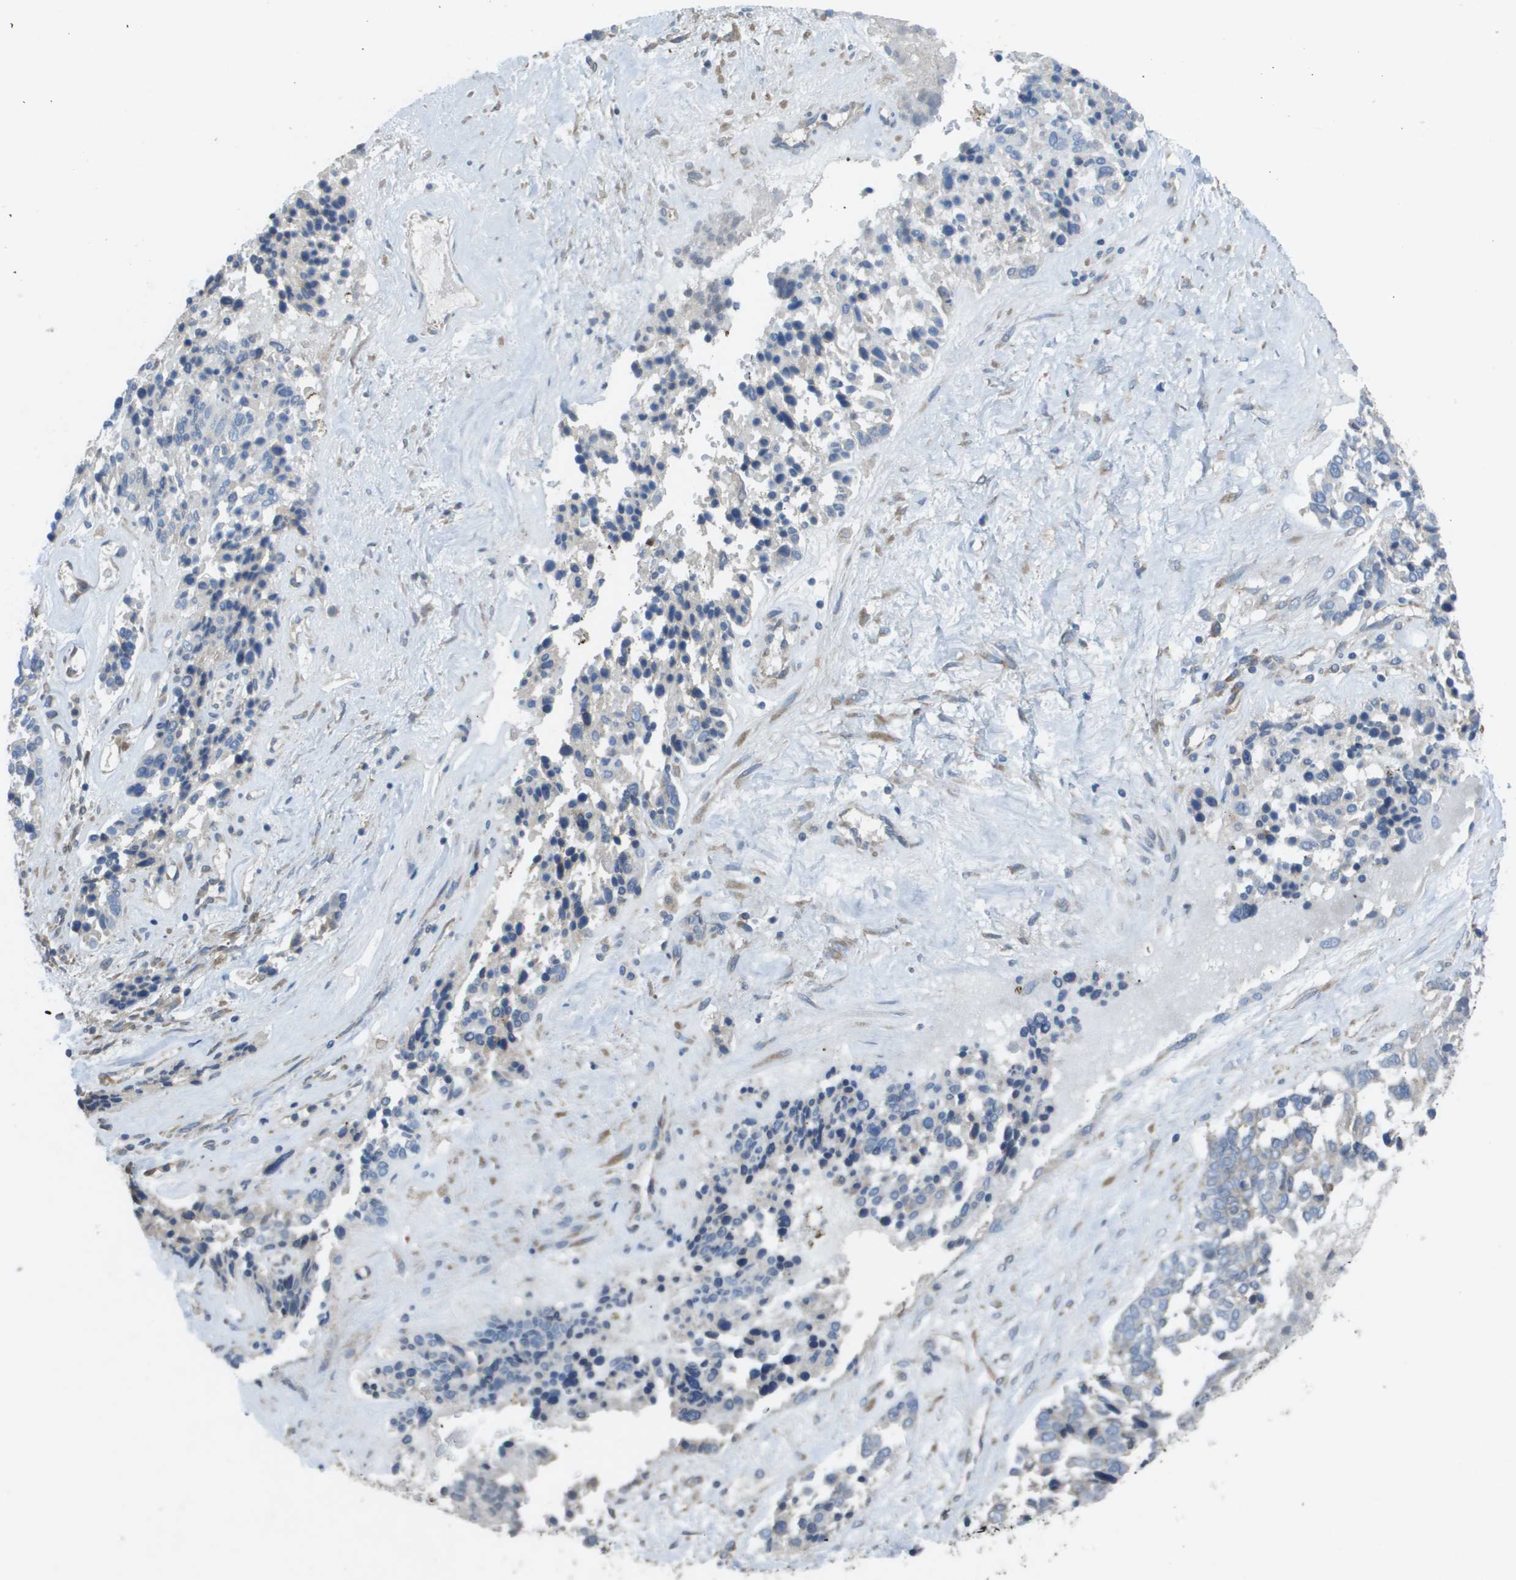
{"staining": {"intensity": "negative", "quantity": "none", "location": "none"}, "tissue": "ovarian cancer", "cell_type": "Tumor cells", "image_type": "cancer", "snomed": [{"axis": "morphology", "description": "Cystadenocarcinoma, serous, NOS"}, {"axis": "topography", "description": "Ovary"}], "caption": "Image shows no protein positivity in tumor cells of ovarian serous cystadenocarcinoma tissue.", "gene": "CLCN2", "patient": {"sex": "female", "age": 44}}